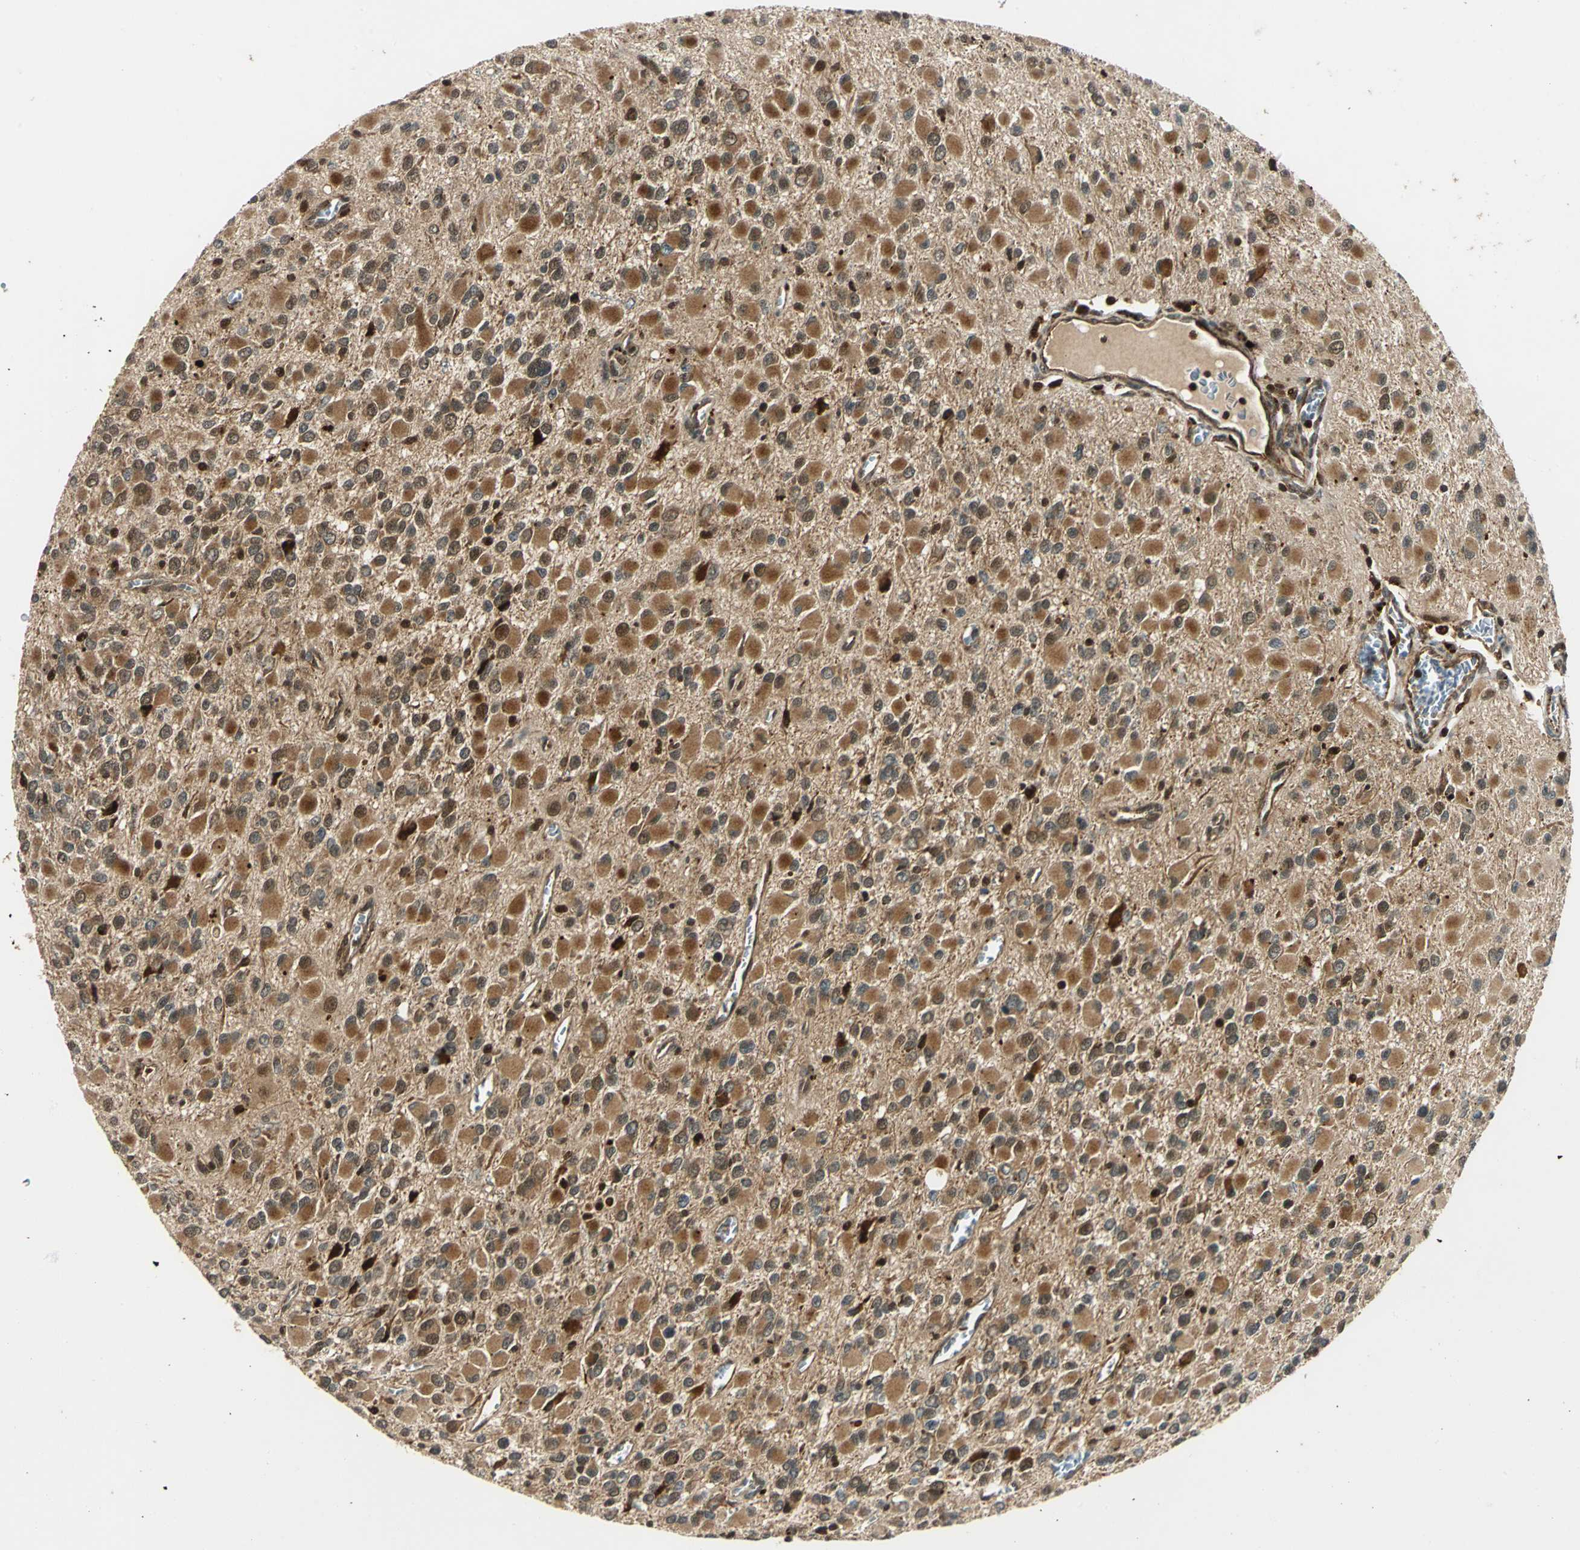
{"staining": {"intensity": "moderate", "quantity": ">75%", "location": "cytoplasmic/membranous,nuclear"}, "tissue": "glioma", "cell_type": "Tumor cells", "image_type": "cancer", "snomed": [{"axis": "morphology", "description": "Glioma, malignant, Low grade"}, {"axis": "topography", "description": "Brain"}], "caption": "The image displays staining of glioma, revealing moderate cytoplasmic/membranous and nuclear protein expression (brown color) within tumor cells.", "gene": "PPP1R13L", "patient": {"sex": "male", "age": 42}}